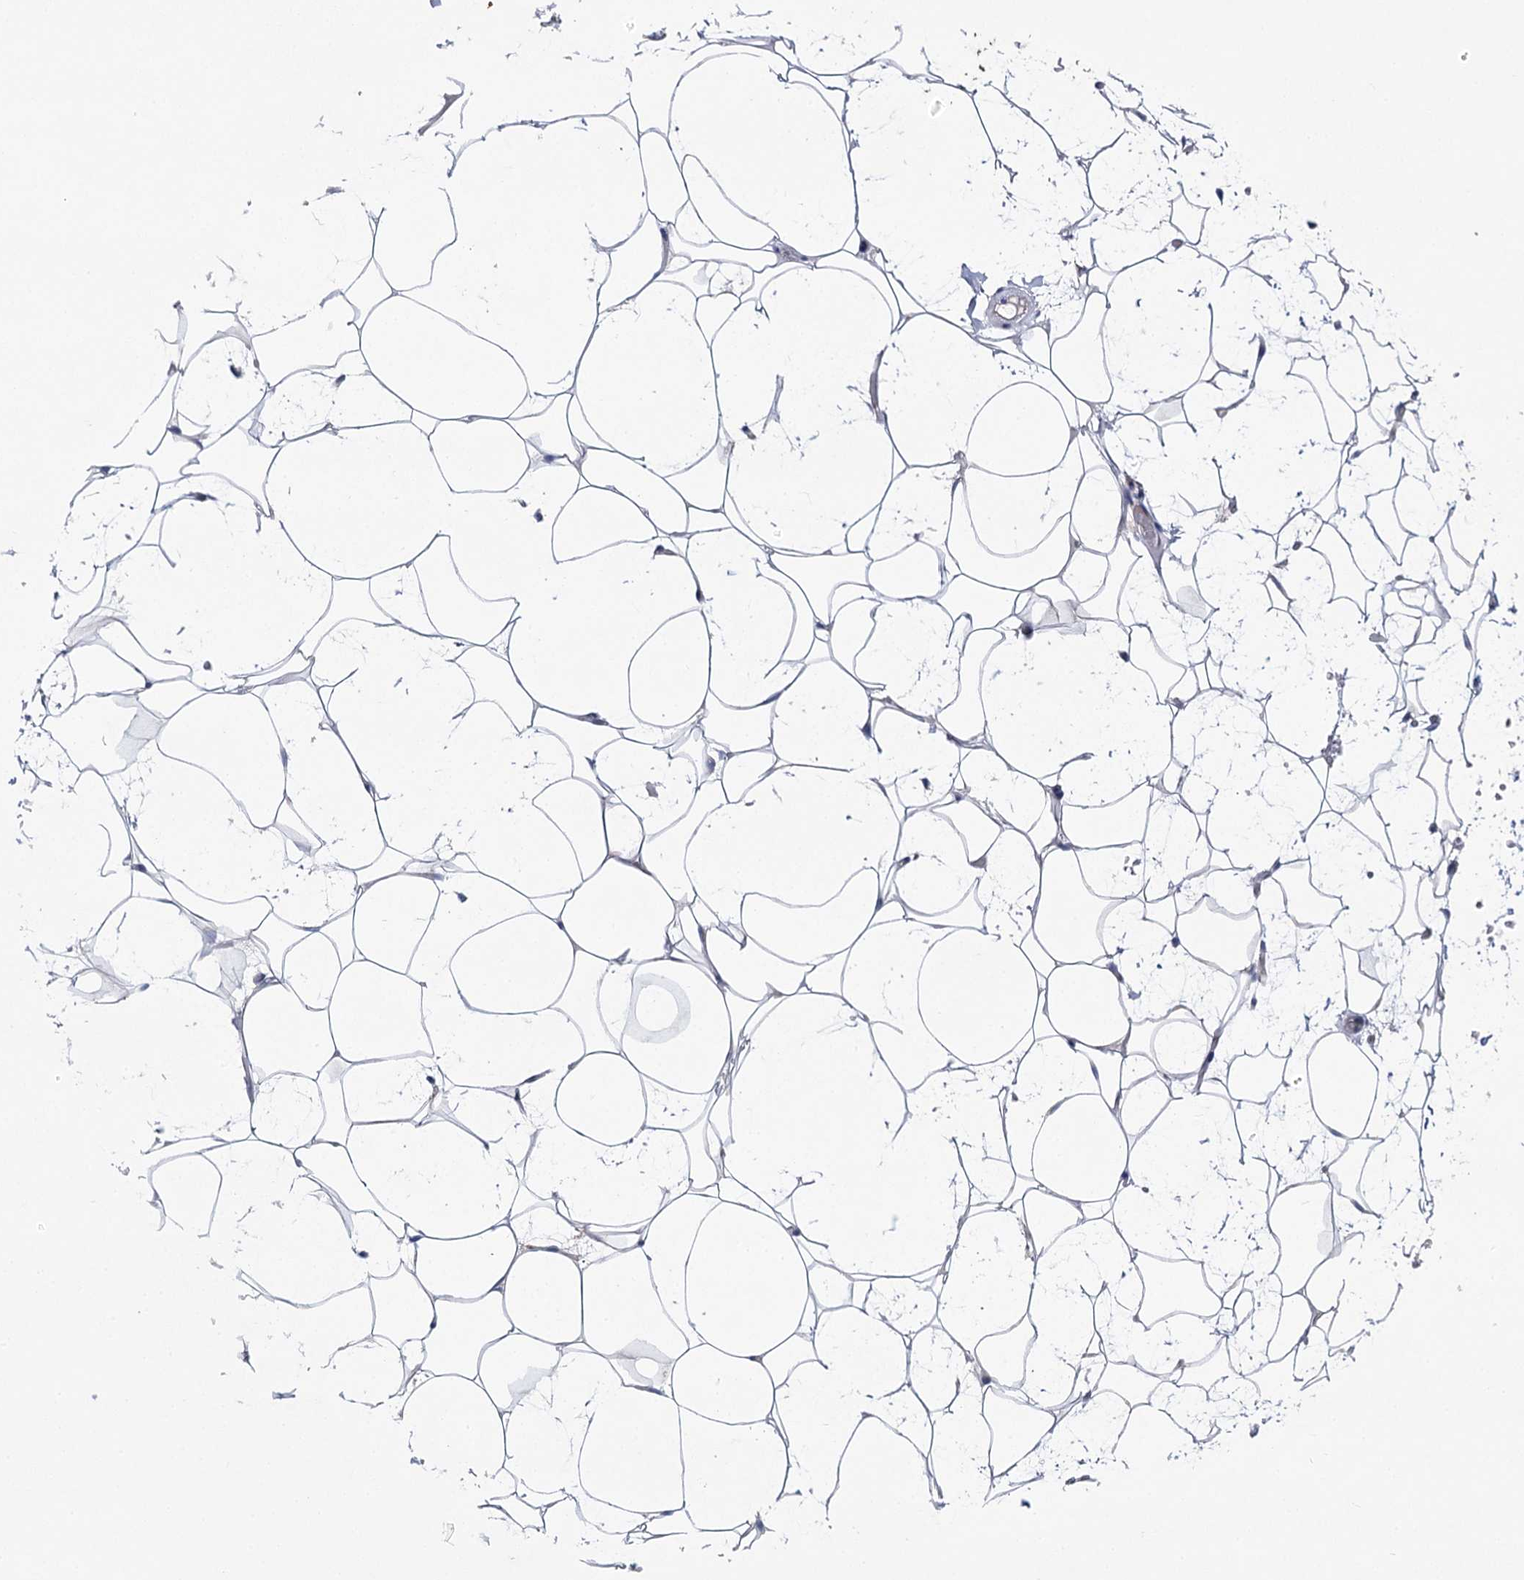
{"staining": {"intensity": "negative", "quantity": "none", "location": "none"}, "tissue": "adipose tissue", "cell_type": "Adipocytes", "image_type": "normal", "snomed": [{"axis": "morphology", "description": "Normal tissue, NOS"}, {"axis": "topography", "description": "Breast"}], "caption": "Immunohistochemical staining of unremarkable human adipose tissue demonstrates no significant staining in adipocytes. (DAB (3,3'-diaminobenzidine) immunohistochemistry (IHC), high magnification).", "gene": "NRAP", "patient": {"sex": "female", "age": 26}}